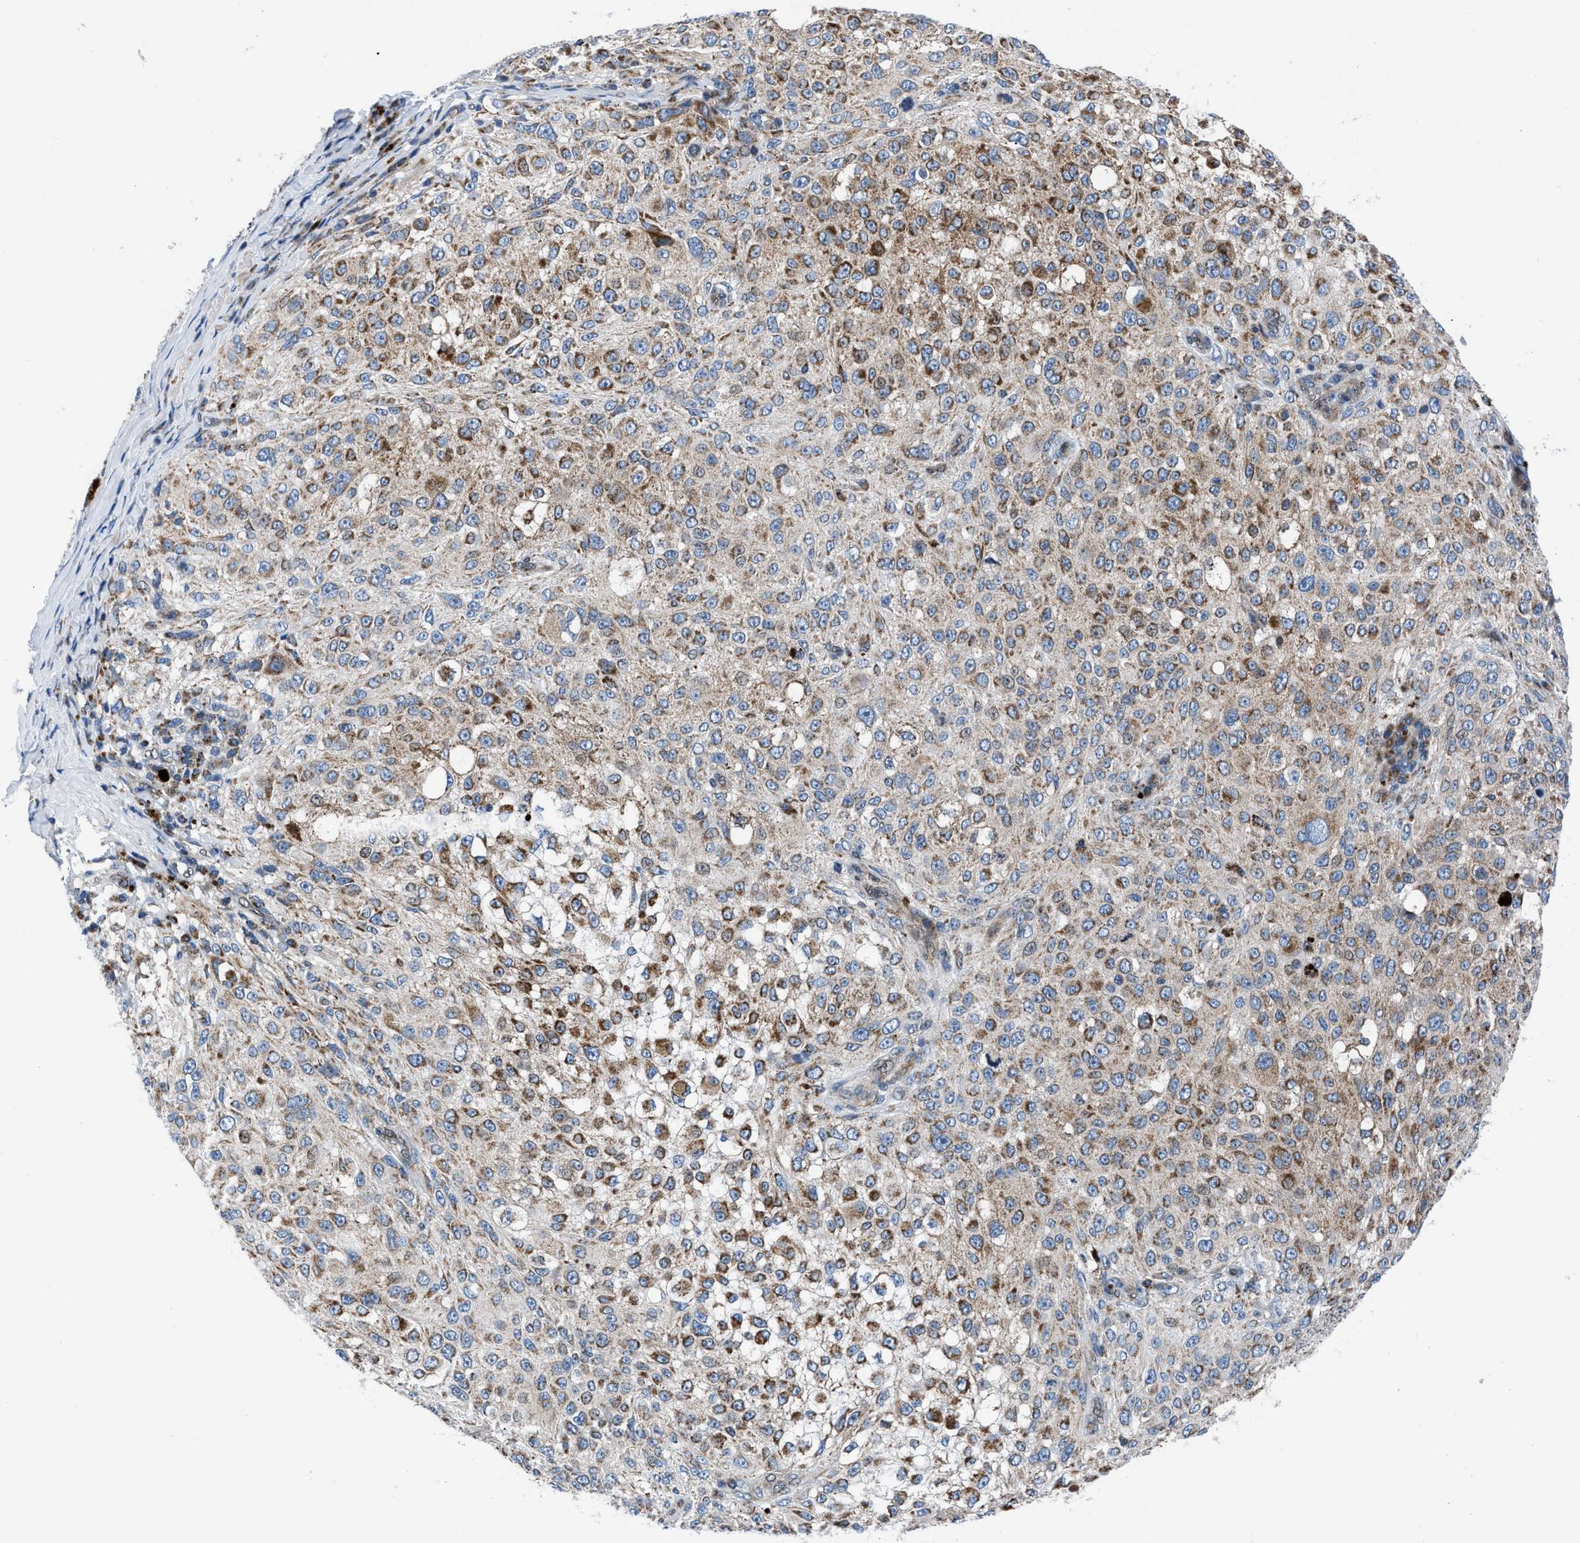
{"staining": {"intensity": "moderate", "quantity": ">75%", "location": "cytoplasmic/membranous"}, "tissue": "melanoma", "cell_type": "Tumor cells", "image_type": "cancer", "snomed": [{"axis": "morphology", "description": "Necrosis, NOS"}, {"axis": "morphology", "description": "Malignant melanoma, NOS"}, {"axis": "topography", "description": "Skin"}], "caption": "Malignant melanoma stained with DAB (3,3'-diaminobenzidine) IHC exhibits medium levels of moderate cytoplasmic/membranous positivity in about >75% of tumor cells.", "gene": "LMO2", "patient": {"sex": "female", "age": 87}}